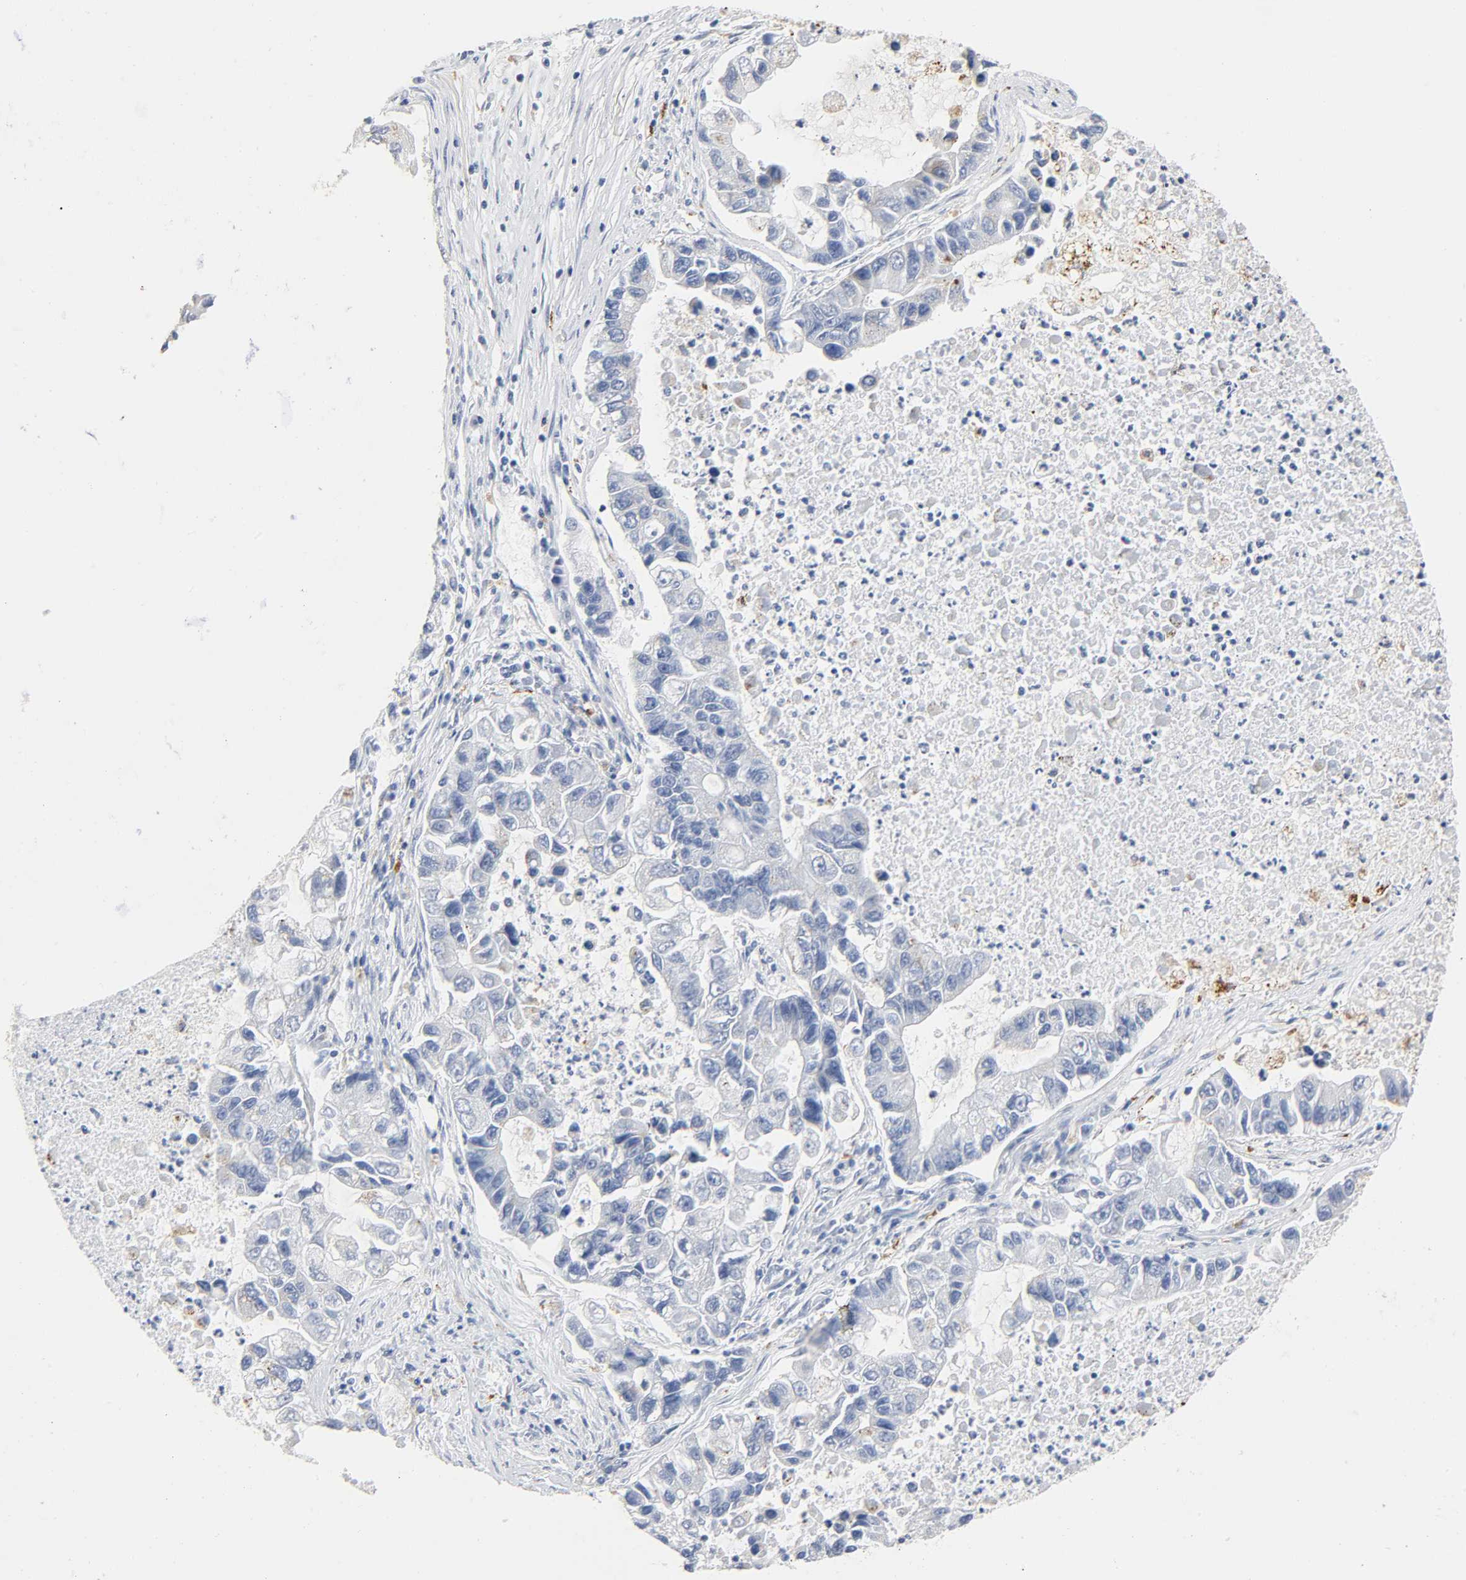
{"staining": {"intensity": "negative", "quantity": "none", "location": "none"}, "tissue": "lung cancer", "cell_type": "Tumor cells", "image_type": "cancer", "snomed": [{"axis": "morphology", "description": "Adenocarcinoma, NOS"}, {"axis": "topography", "description": "Lung"}], "caption": "High magnification brightfield microscopy of adenocarcinoma (lung) stained with DAB (3,3'-diaminobenzidine) (brown) and counterstained with hematoxylin (blue): tumor cells show no significant staining.", "gene": "PLP1", "patient": {"sex": "female", "age": 51}}